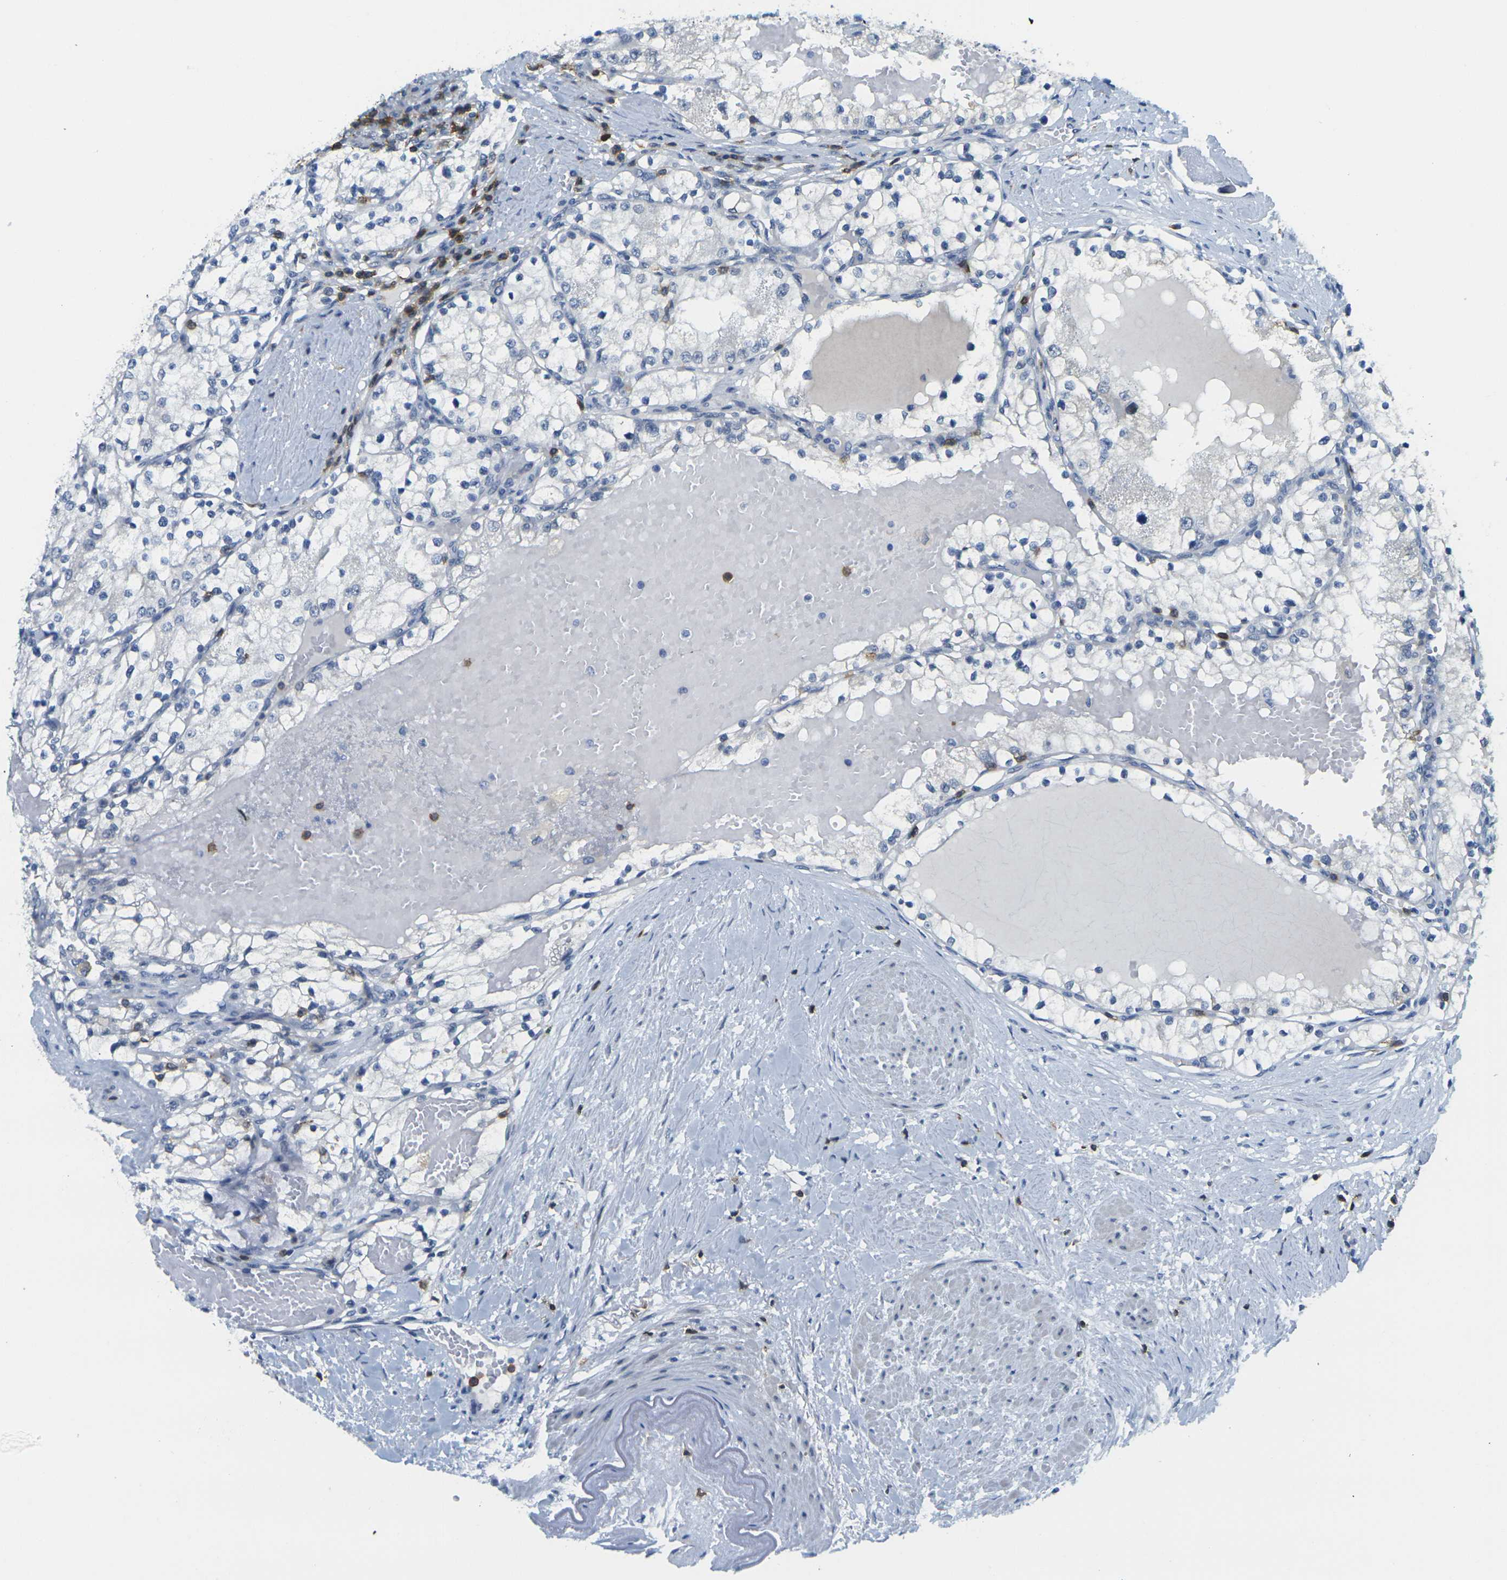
{"staining": {"intensity": "negative", "quantity": "none", "location": "none"}, "tissue": "renal cancer", "cell_type": "Tumor cells", "image_type": "cancer", "snomed": [{"axis": "morphology", "description": "Adenocarcinoma, NOS"}, {"axis": "topography", "description": "Kidney"}], "caption": "Tumor cells are negative for protein expression in human renal cancer (adenocarcinoma).", "gene": "CD3D", "patient": {"sex": "male", "age": 68}}